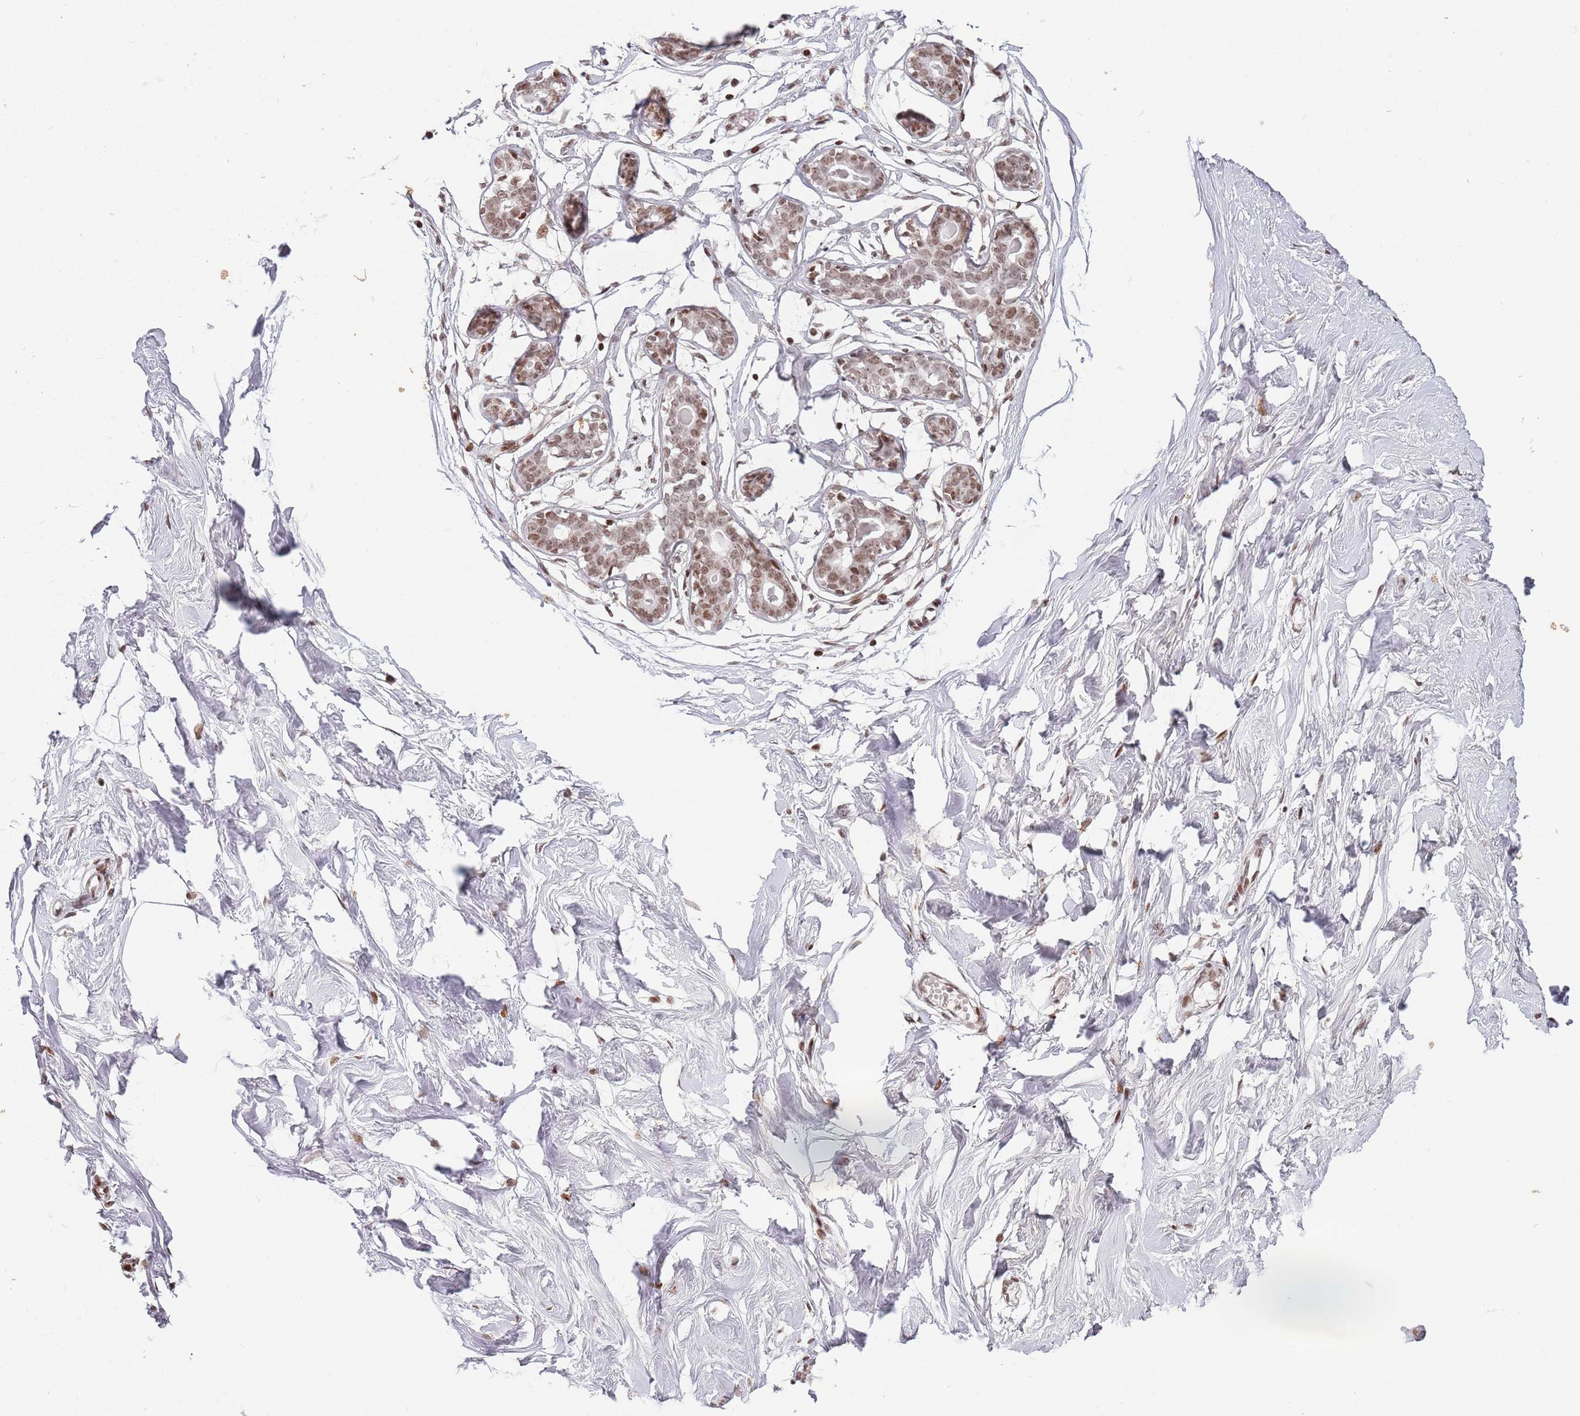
{"staining": {"intensity": "weak", "quantity": ">75%", "location": "nuclear"}, "tissue": "breast", "cell_type": "Adipocytes", "image_type": "normal", "snomed": [{"axis": "morphology", "description": "Normal tissue, NOS"}, {"axis": "morphology", "description": "Adenoma, NOS"}, {"axis": "topography", "description": "Breast"}], "caption": "Breast stained for a protein (brown) demonstrates weak nuclear positive positivity in approximately >75% of adipocytes.", "gene": "SH3RF3", "patient": {"sex": "female", "age": 23}}